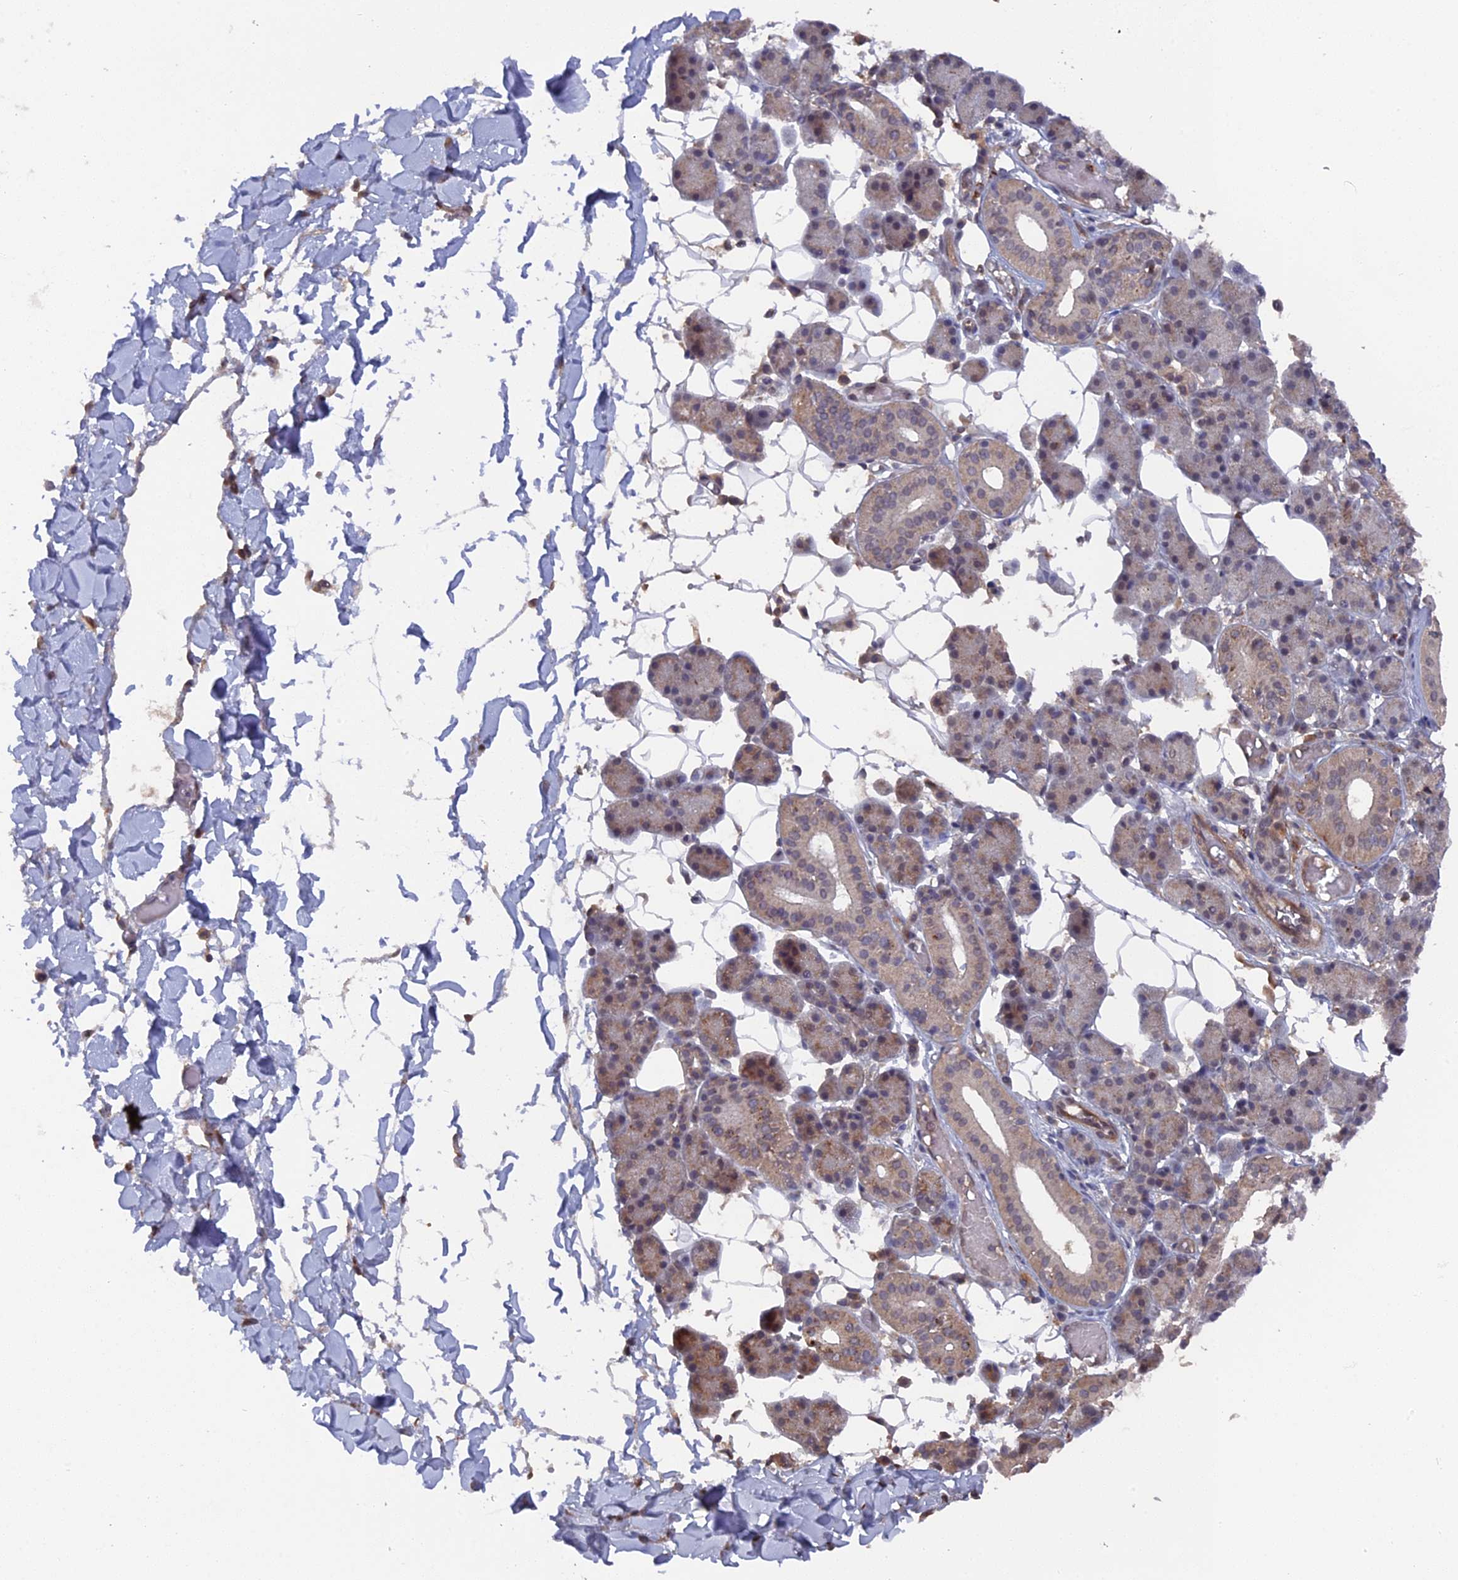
{"staining": {"intensity": "moderate", "quantity": "25%-75%", "location": "cytoplasmic/membranous"}, "tissue": "salivary gland", "cell_type": "Glandular cells", "image_type": "normal", "snomed": [{"axis": "morphology", "description": "Normal tissue, NOS"}, {"axis": "topography", "description": "Salivary gland"}], "caption": "Human salivary gland stained with a brown dye exhibits moderate cytoplasmic/membranous positive staining in approximately 25%-75% of glandular cells.", "gene": "TELO2", "patient": {"sex": "female", "age": 33}}